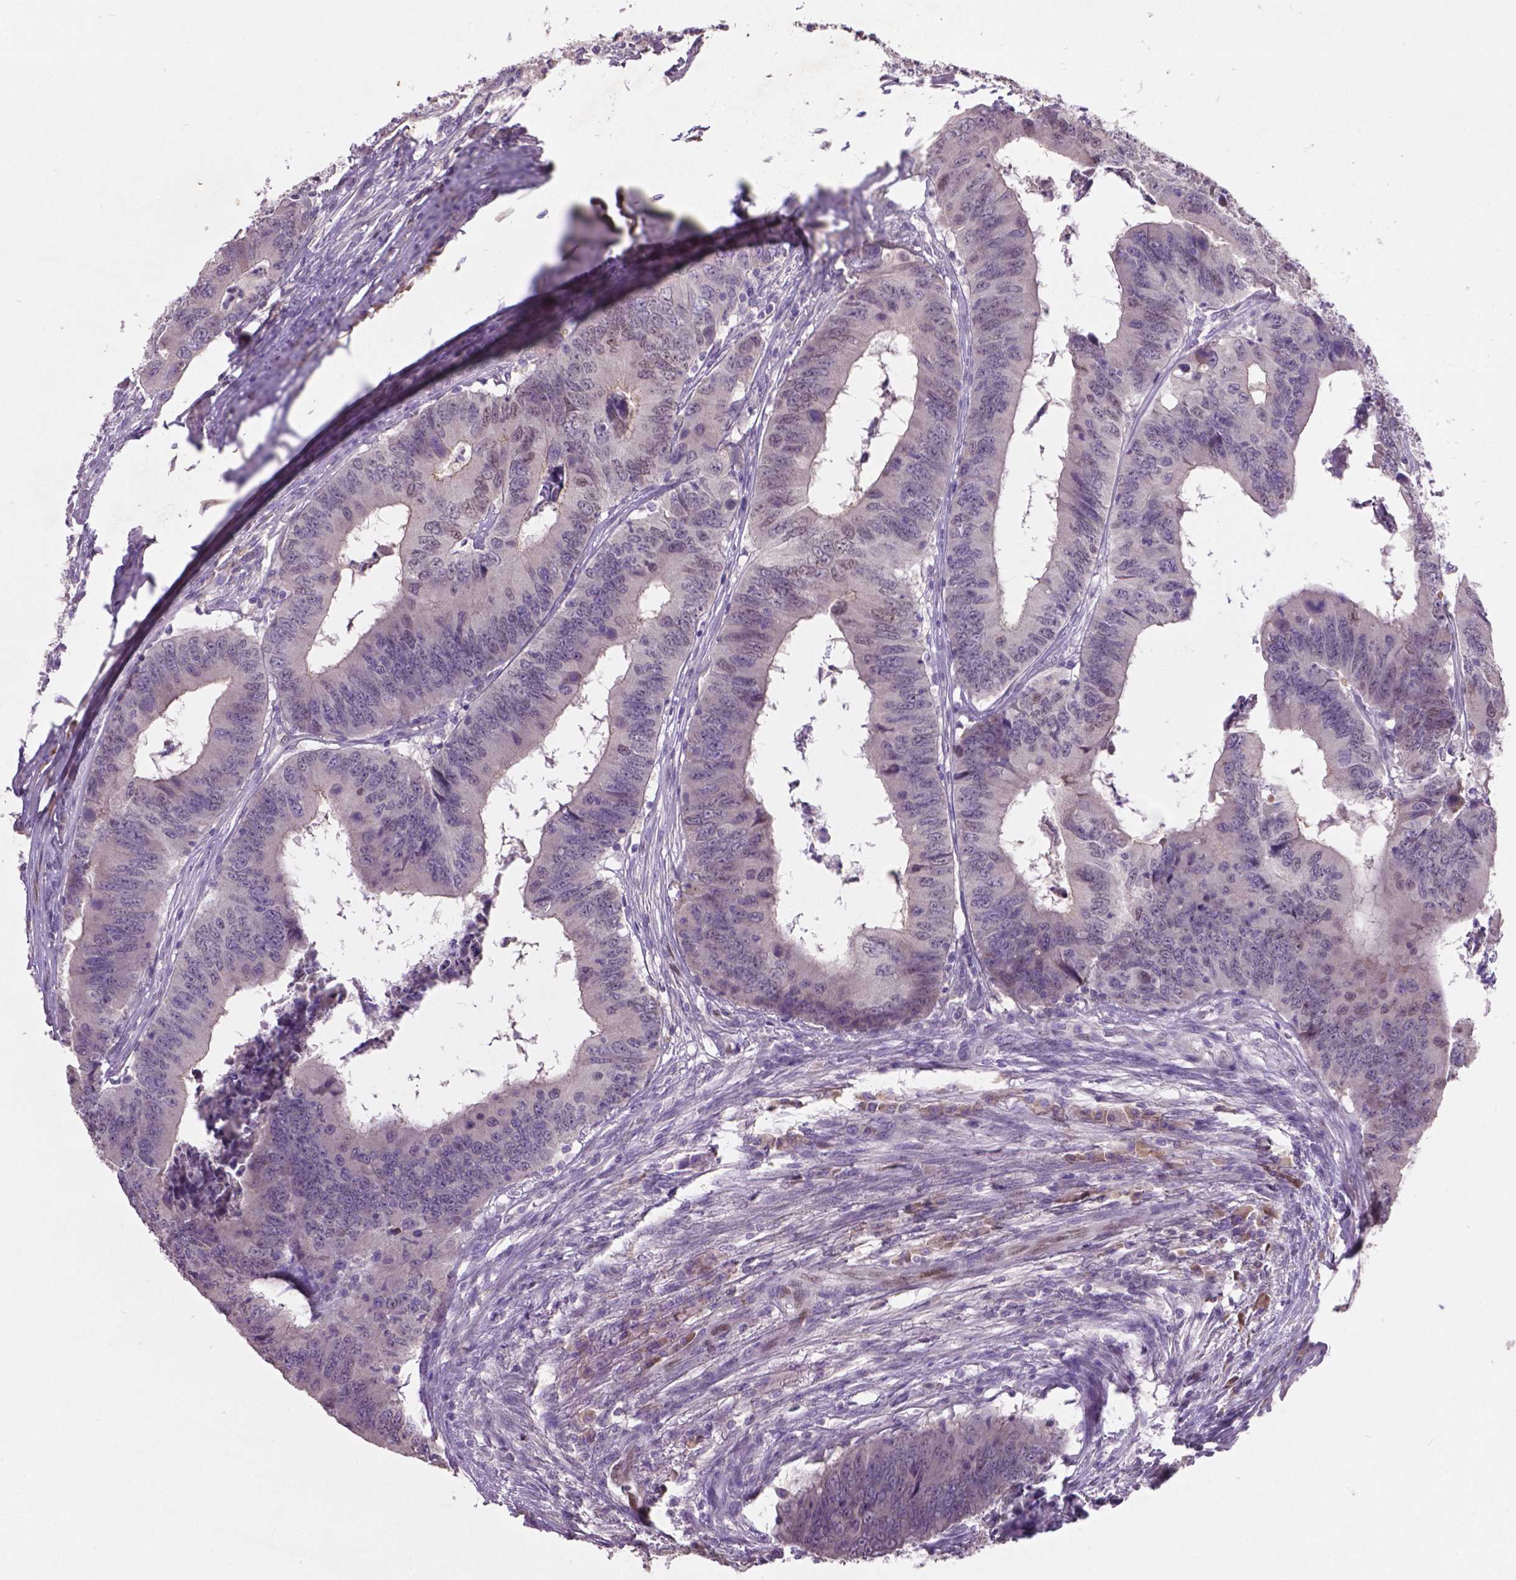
{"staining": {"intensity": "weak", "quantity": "<25%", "location": "nuclear"}, "tissue": "colorectal cancer", "cell_type": "Tumor cells", "image_type": "cancer", "snomed": [{"axis": "morphology", "description": "Adenocarcinoma, NOS"}, {"axis": "topography", "description": "Colon"}], "caption": "A high-resolution photomicrograph shows immunohistochemistry (IHC) staining of colorectal cancer (adenocarcinoma), which shows no significant expression in tumor cells.", "gene": "SOX17", "patient": {"sex": "male", "age": 53}}